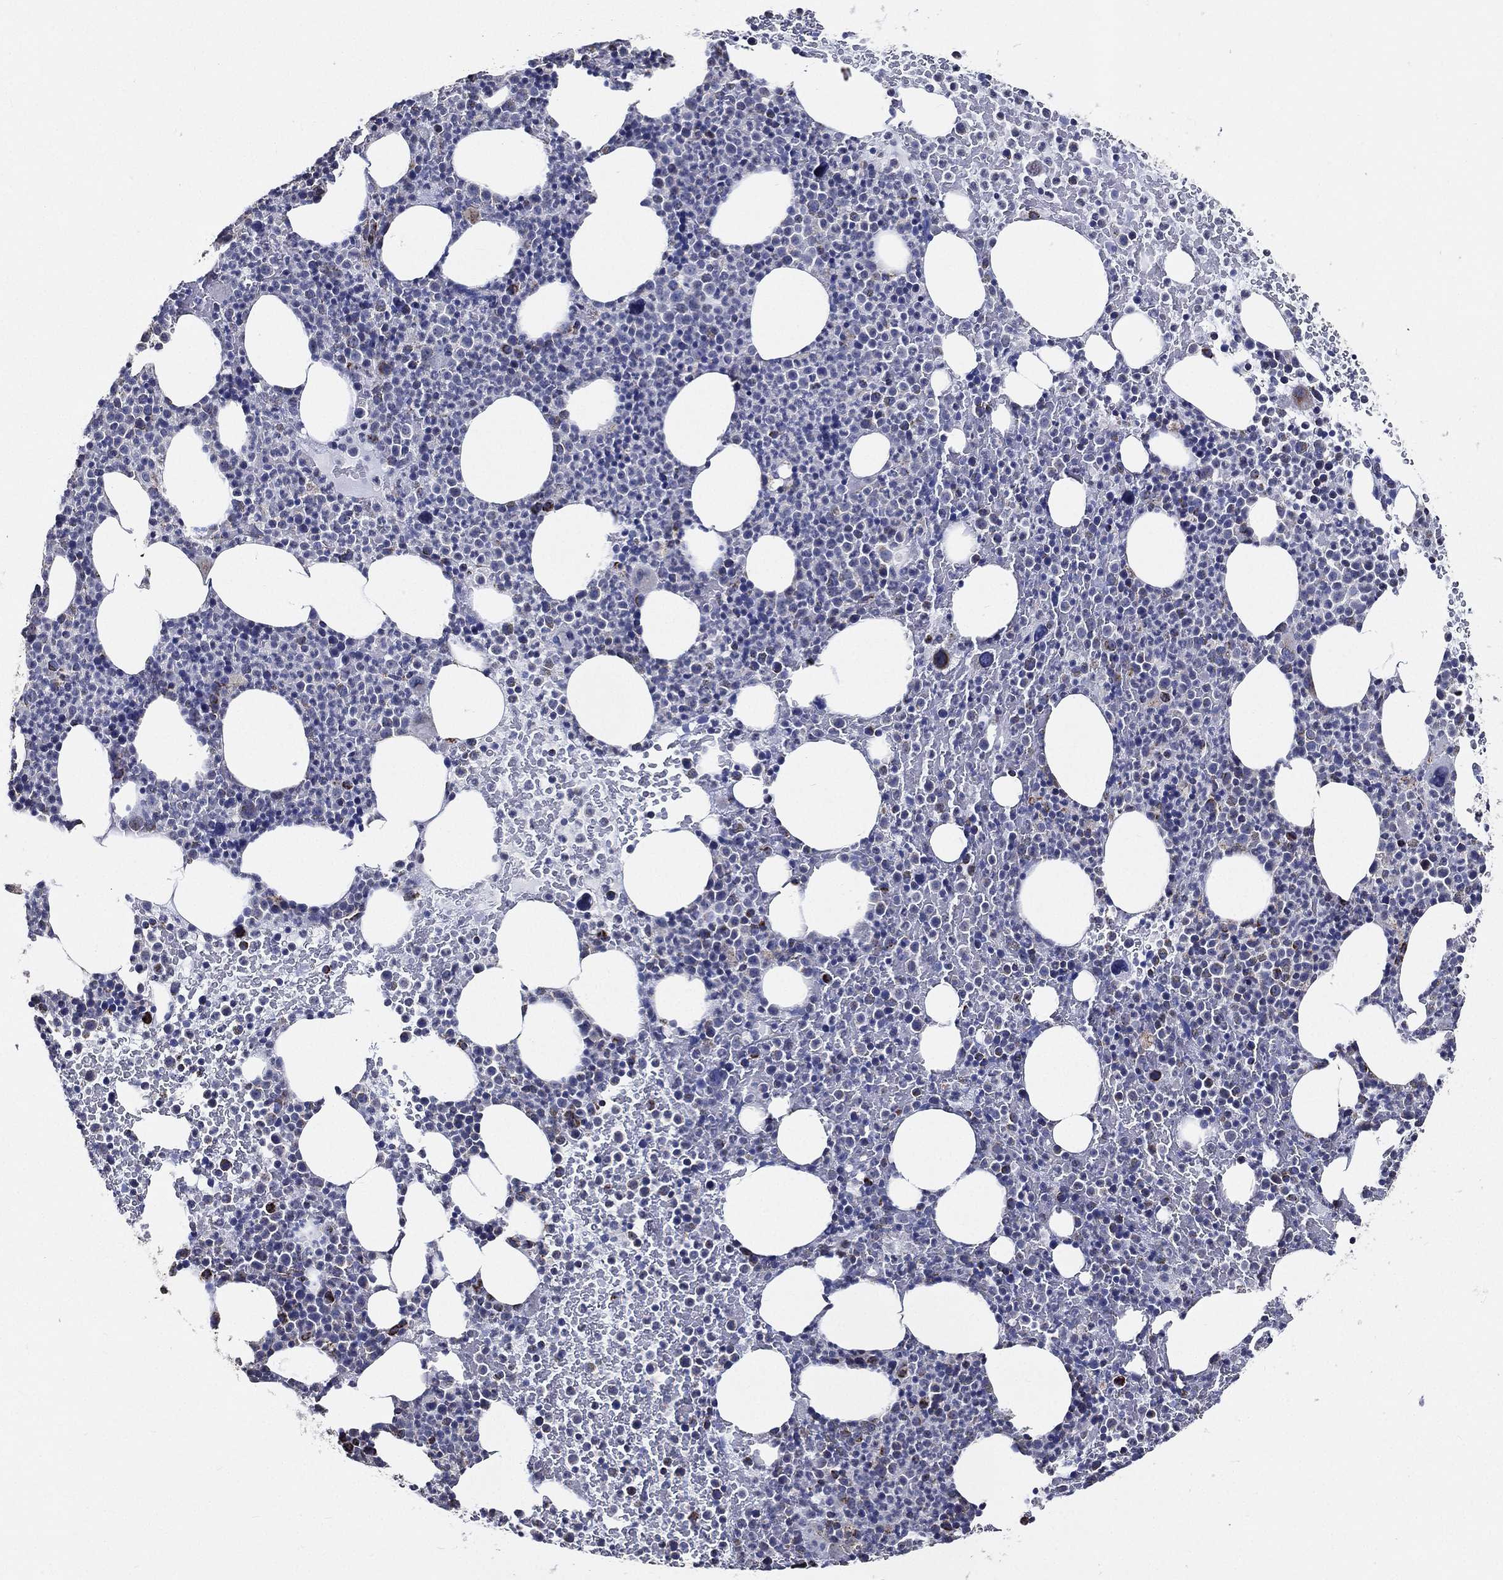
{"staining": {"intensity": "moderate", "quantity": "<25%", "location": "cytoplasmic/membranous"}, "tissue": "bone marrow", "cell_type": "Hematopoietic cells", "image_type": "normal", "snomed": [{"axis": "morphology", "description": "Normal tissue, NOS"}, {"axis": "topography", "description": "Bone marrow"}], "caption": "A low amount of moderate cytoplasmic/membranous positivity is seen in about <25% of hematopoietic cells in benign bone marrow. (DAB = brown stain, brightfield microscopy at high magnification).", "gene": "NDUFAB1", "patient": {"sex": "male", "age": 83}}